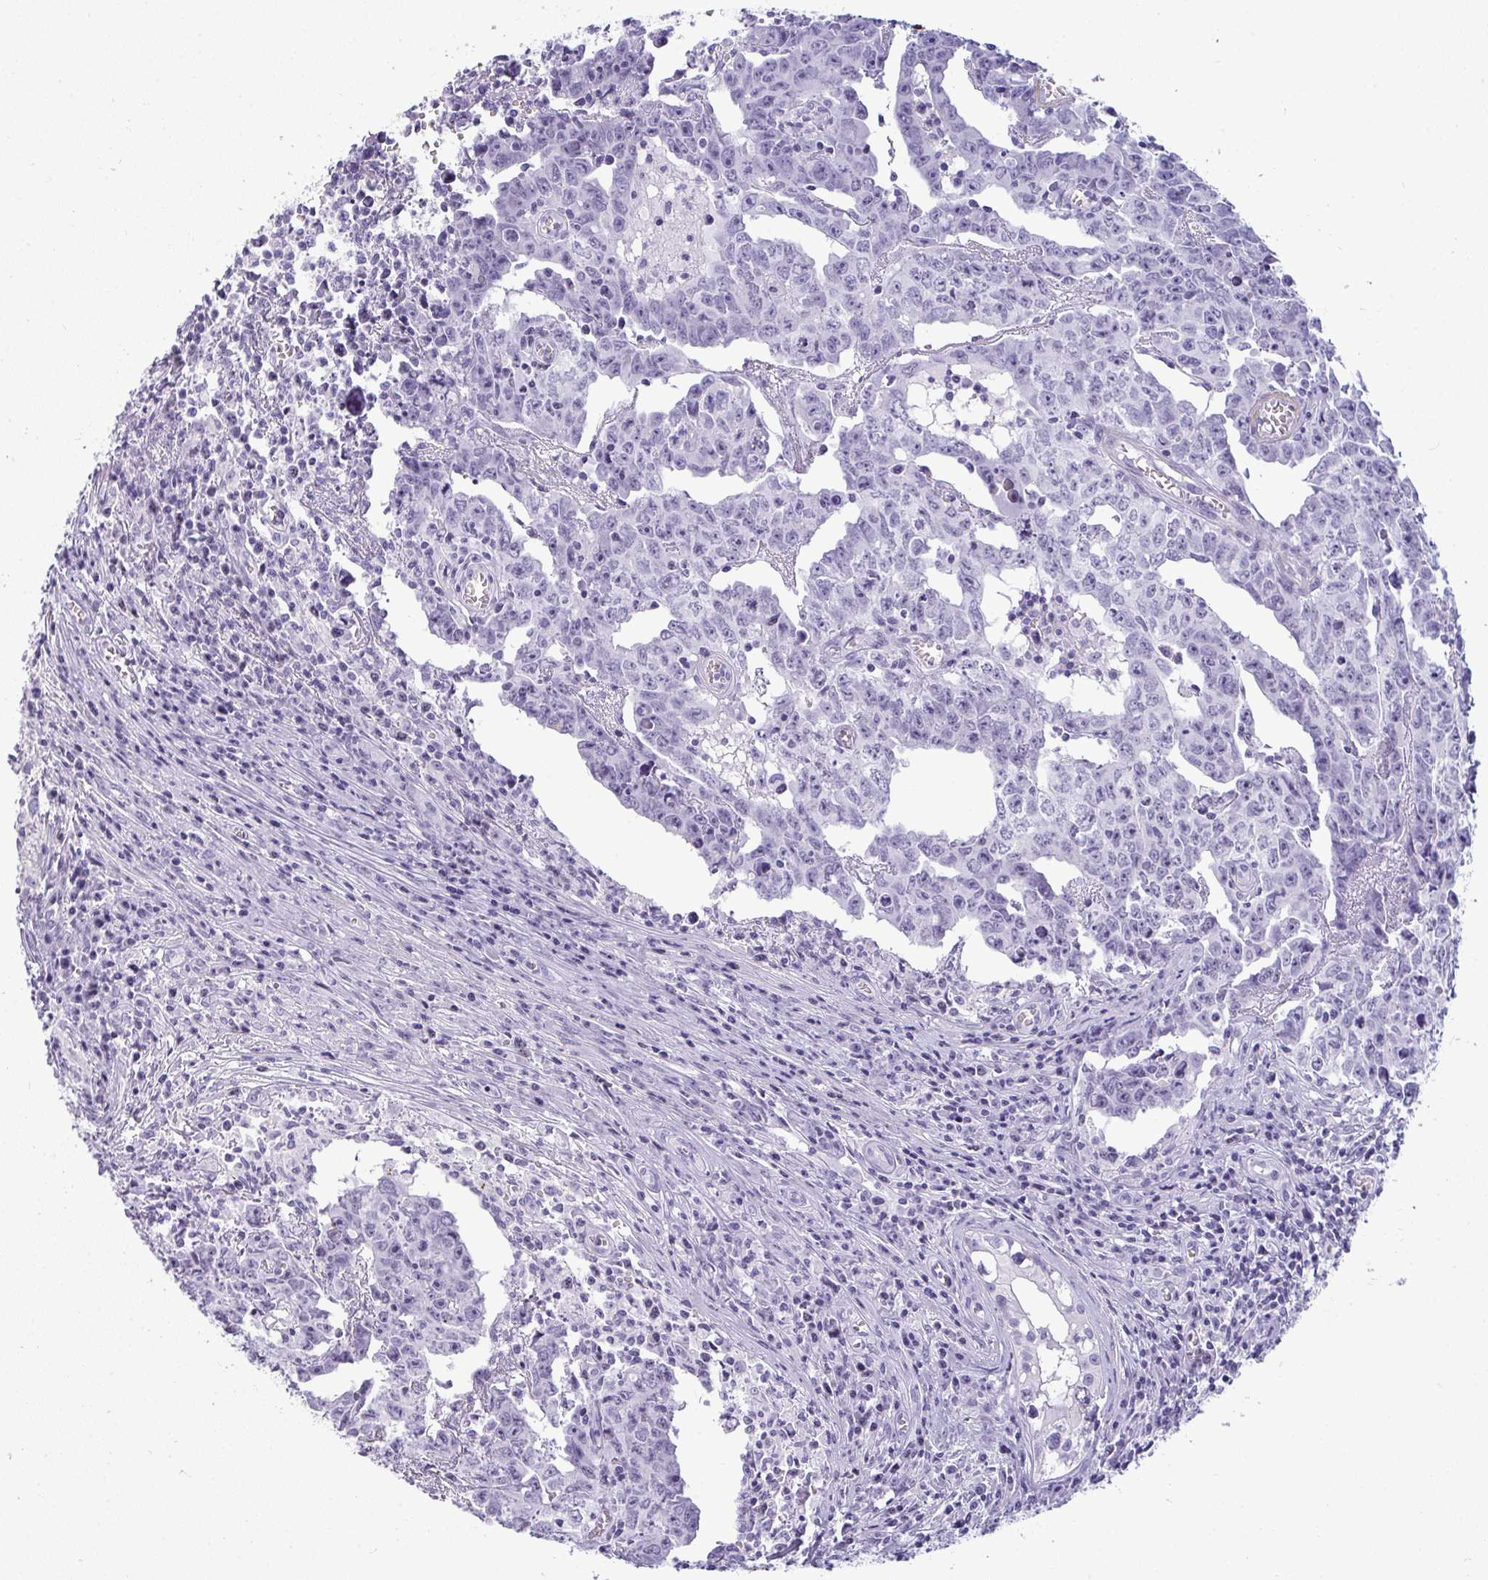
{"staining": {"intensity": "negative", "quantity": "none", "location": "none"}, "tissue": "testis cancer", "cell_type": "Tumor cells", "image_type": "cancer", "snomed": [{"axis": "morphology", "description": "Carcinoma, Embryonal, NOS"}, {"axis": "topography", "description": "Testis"}], "caption": "This is a micrograph of immunohistochemistry staining of testis cancer, which shows no expression in tumor cells.", "gene": "SUZ12", "patient": {"sex": "male", "age": 22}}